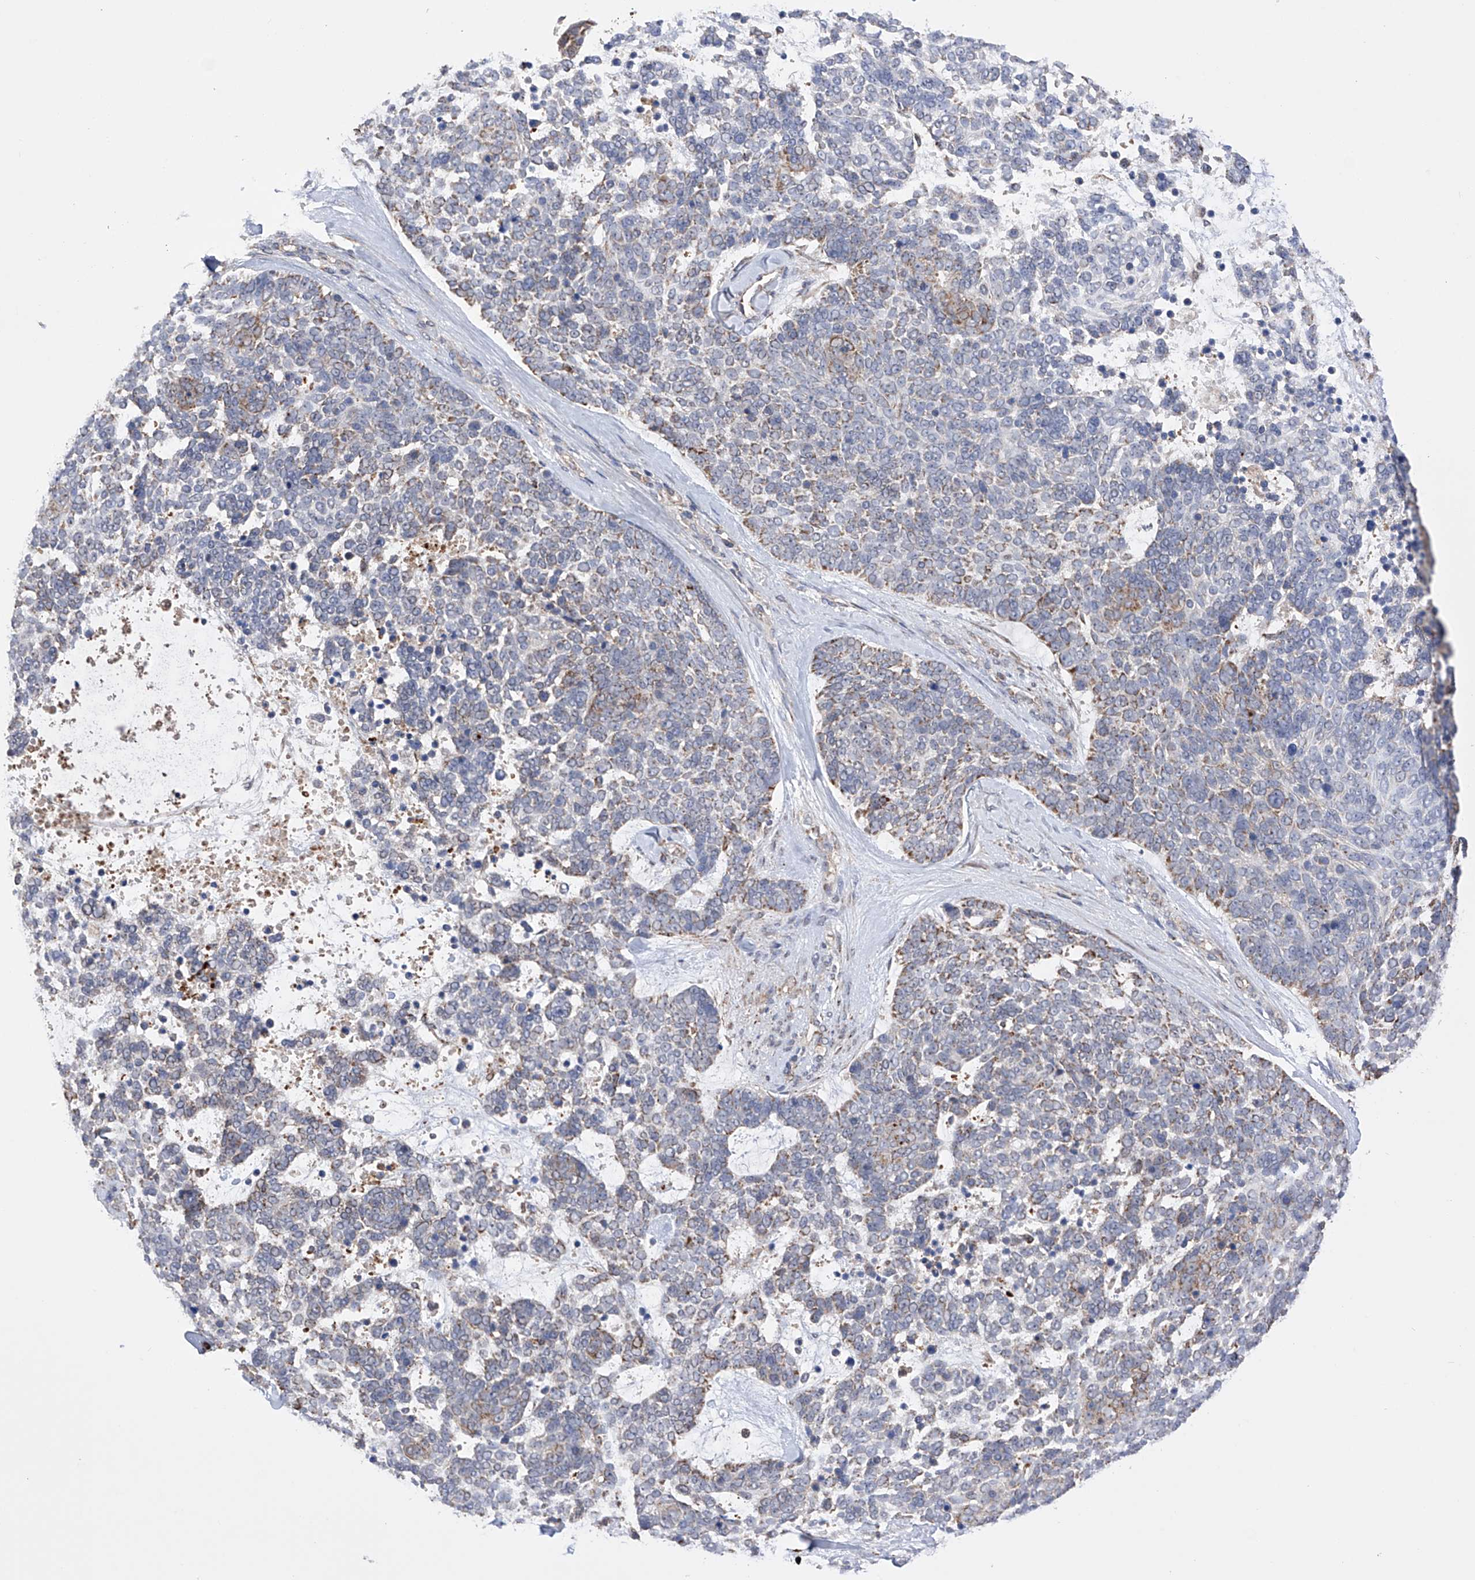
{"staining": {"intensity": "moderate", "quantity": "<25%", "location": "cytoplasmic/membranous"}, "tissue": "skin cancer", "cell_type": "Tumor cells", "image_type": "cancer", "snomed": [{"axis": "morphology", "description": "Basal cell carcinoma"}, {"axis": "topography", "description": "Skin"}], "caption": "There is low levels of moderate cytoplasmic/membranous positivity in tumor cells of skin cancer, as demonstrated by immunohistochemical staining (brown color).", "gene": "SDHAF4", "patient": {"sex": "female", "age": 81}}